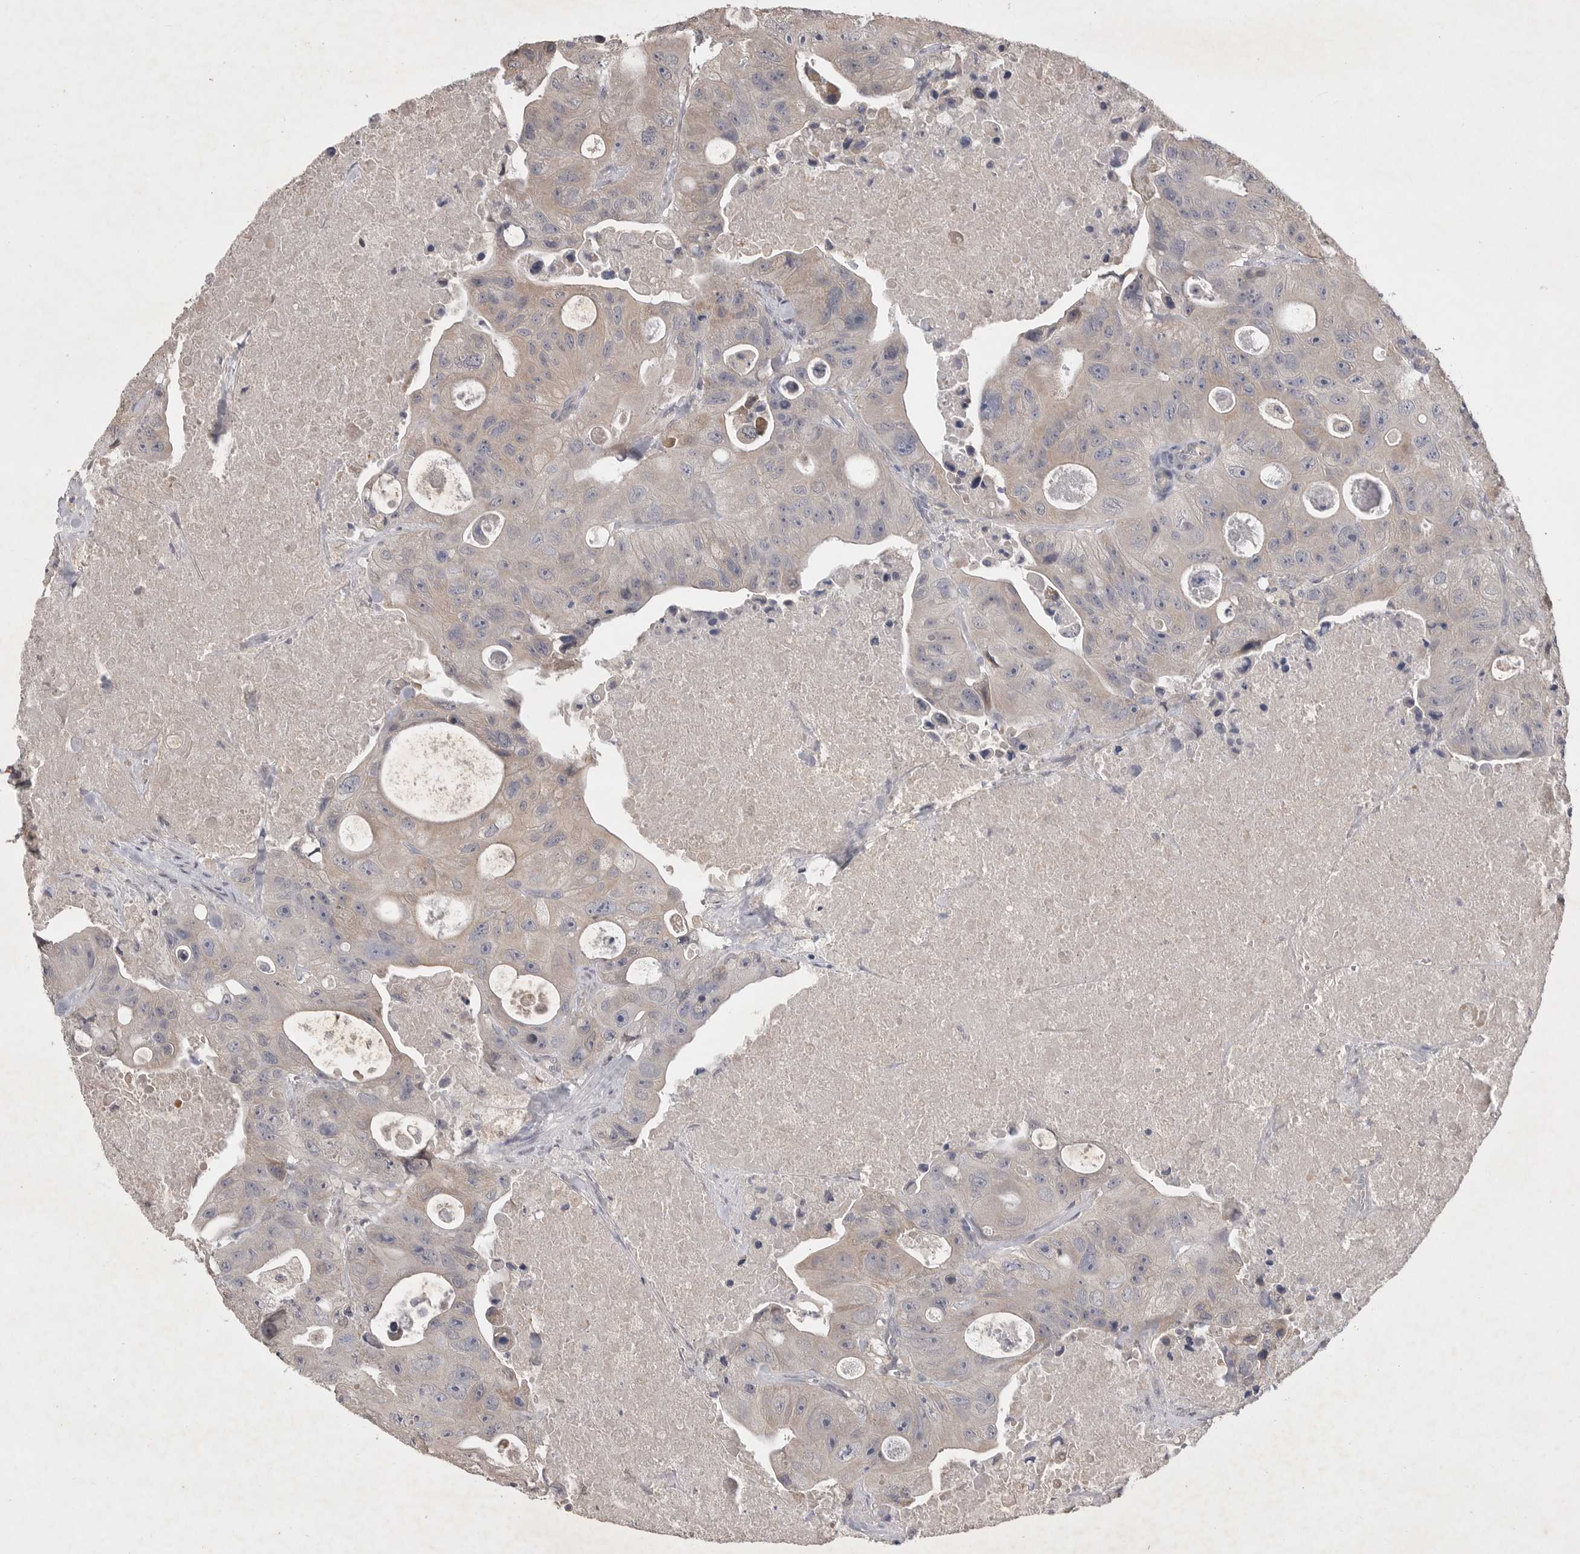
{"staining": {"intensity": "weak", "quantity": ">75%", "location": "cytoplasmic/membranous"}, "tissue": "colorectal cancer", "cell_type": "Tumor cells", "image_type": "cancer", "snomed": [{"axis": "morphology", "description": "Adenocarcinoma, NOS"}, {"axis": "topography", "description": "Colon"}], "caption": "Colorectal adenocarcinoma stained with a brown dye displays weak cytoplasmic/membranous positive positivity in approximately >75% of tumor cells.", "gene": "EDEM3", "patient": {"sex": "female", "age": 46}}